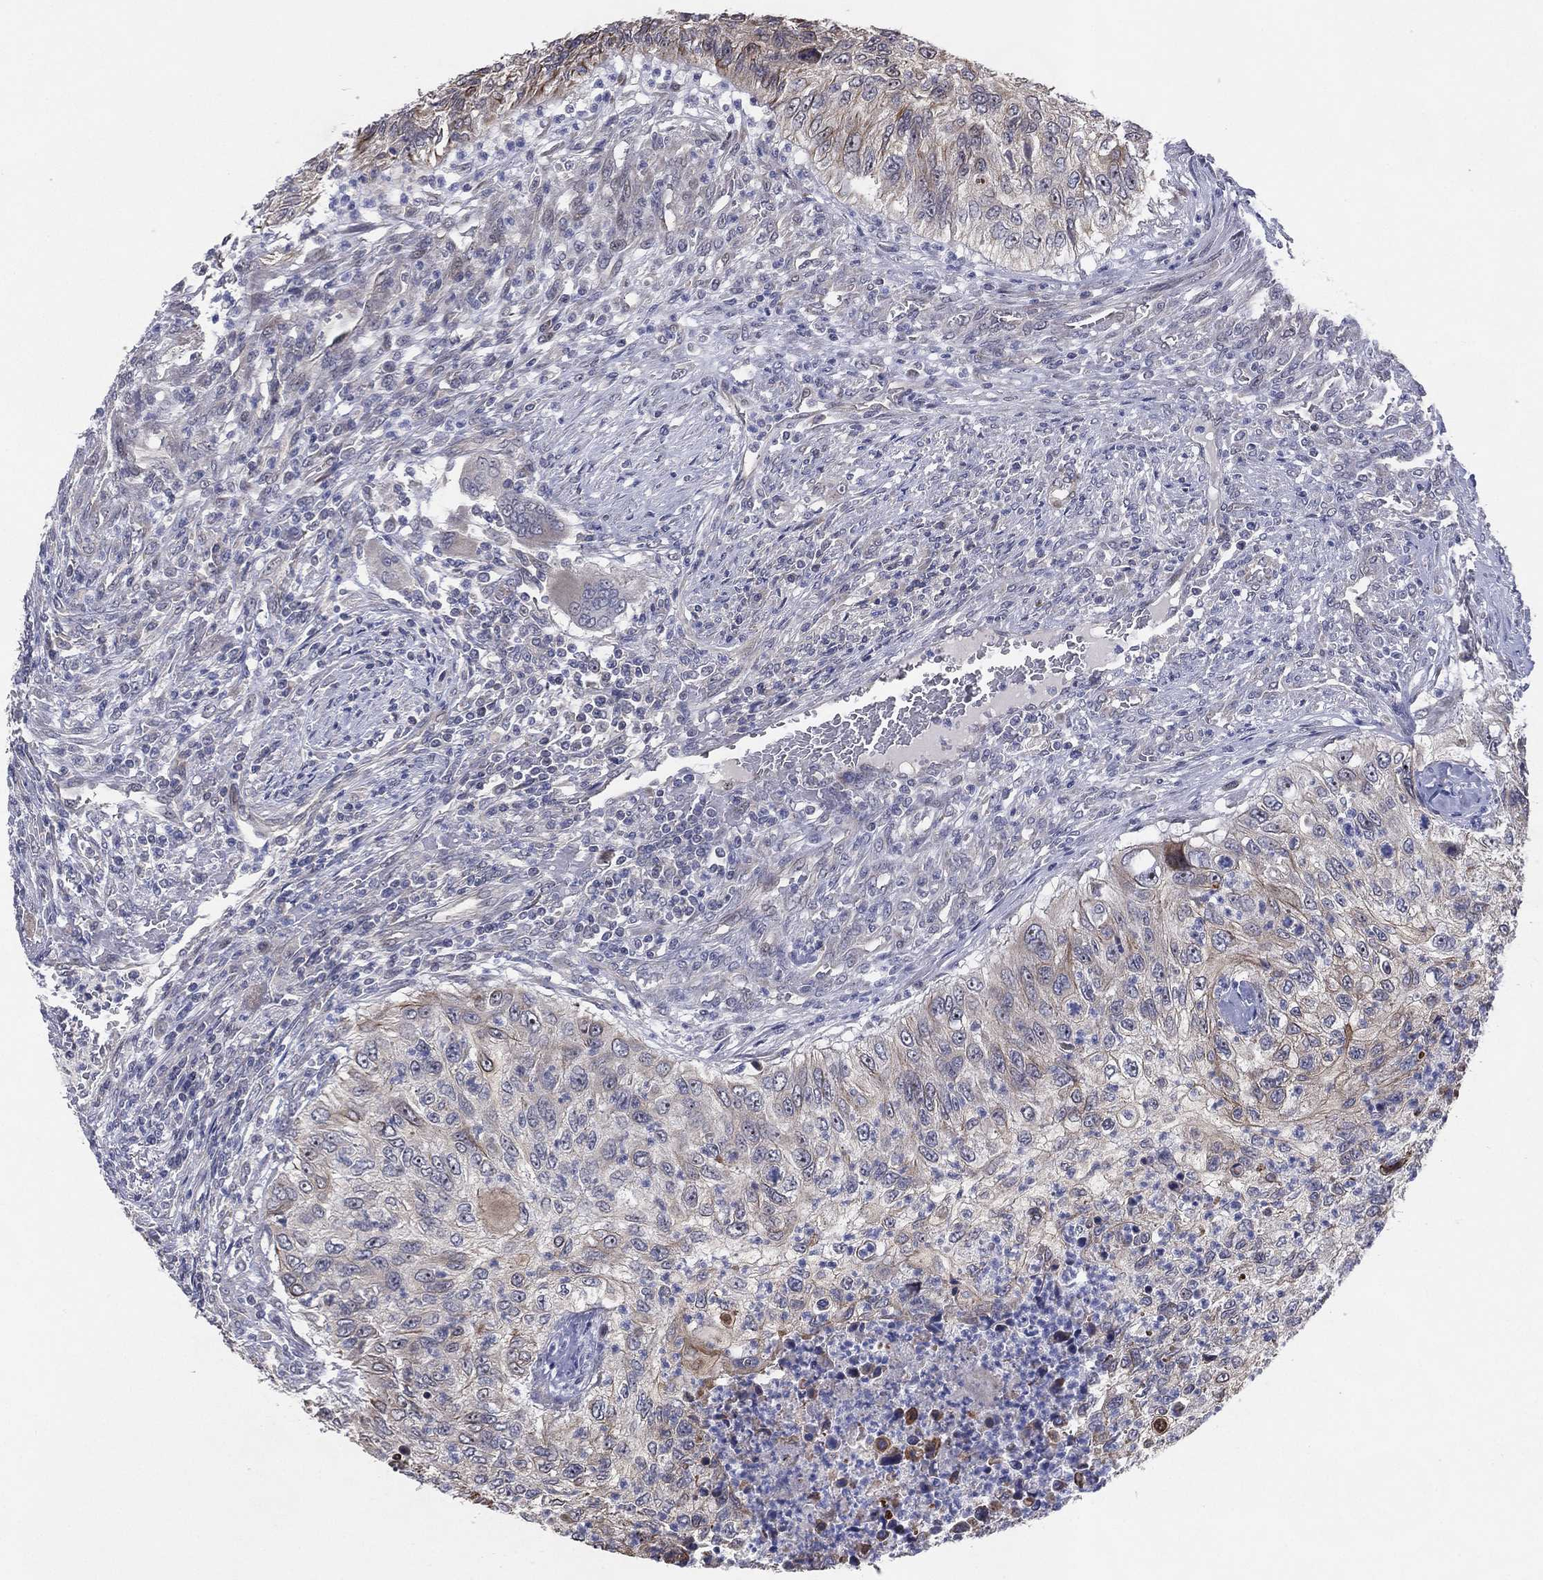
{"staining": {"intensity": "moderate", "quantity": "<25%", "location": "cytoplasmic/membranous"}, "tissue": "urothelial cancer", "cell_type": "Tumor cells", "image_type": "cancer", "snomed": [{"axis": "morphology", "description": "Urothelial carcinoma, High grade"}, {"axis": "topography", "description": "Urinary bladder"}], "caption": "Brown immunohistochemical staining in urothelial carcinoma (high-grade) exhibits moderate cytoplasmic/membranous staining in about <25% of tumor cells.", "gene": "KAT14", "patient": {"sex": "female", "age": 60}}